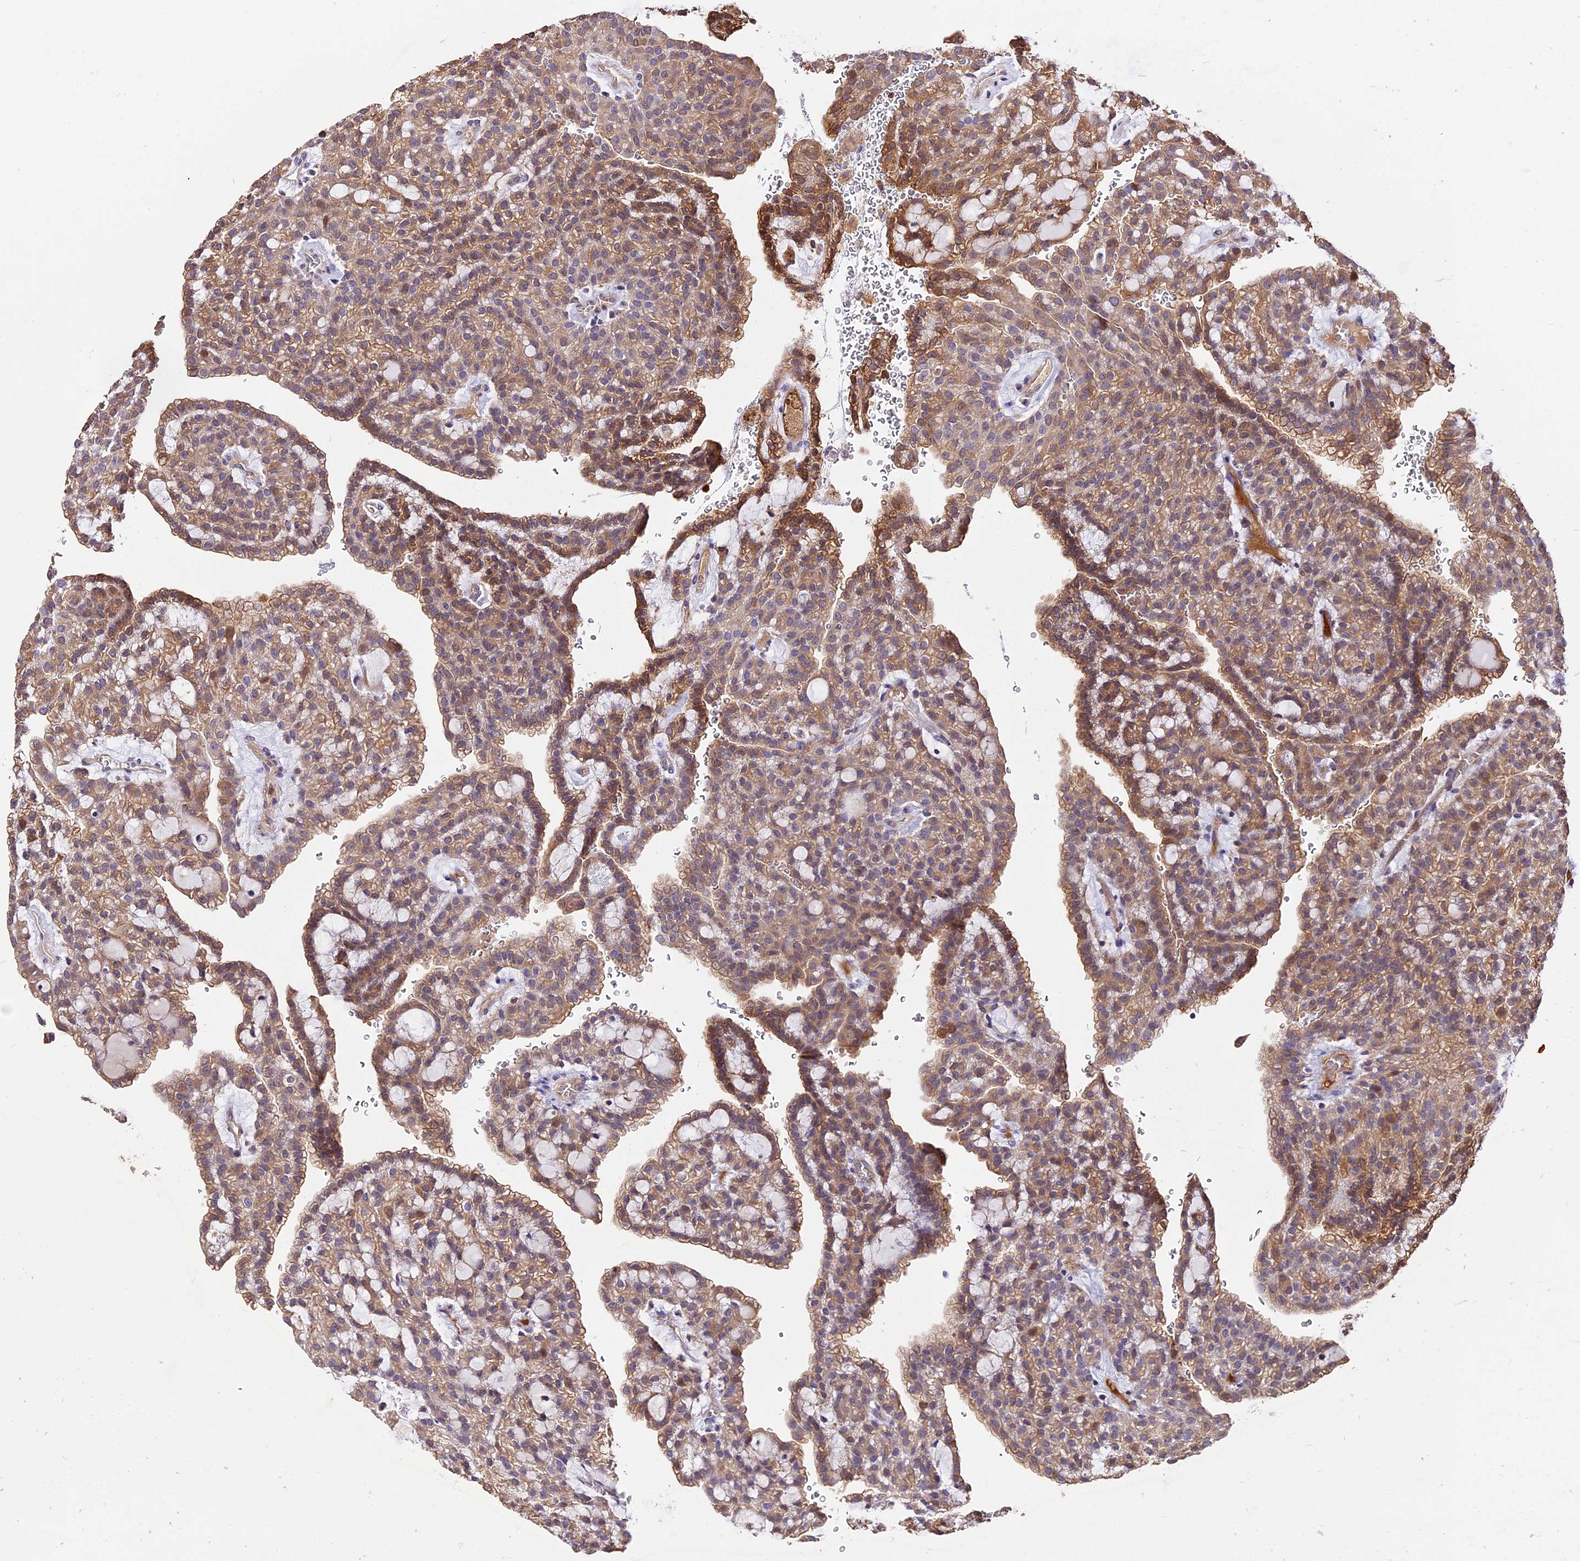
{"staining": {"intensity": "moderate", "quantity": "25%-75%", "location": "cytoplasmic/membranous"}, "tissue": "renal cancer", "cell_type": "Tumor cells", "image_type": "cancer", "snomed": [{"axis": "morphology", "description": "Adenocarcinoma, NOS"}, {"axis": "topography", "description": "Kidney"}], "caption": "The micrograph reveals immunohistochemical staining of renal cancer. There is moderate cytoplasmic/membranous expression is seen in approximately 25%-75% of tumor cells.", "gene": "MAP3K7CL", "patient": {"sex": "male", "age": 63}}